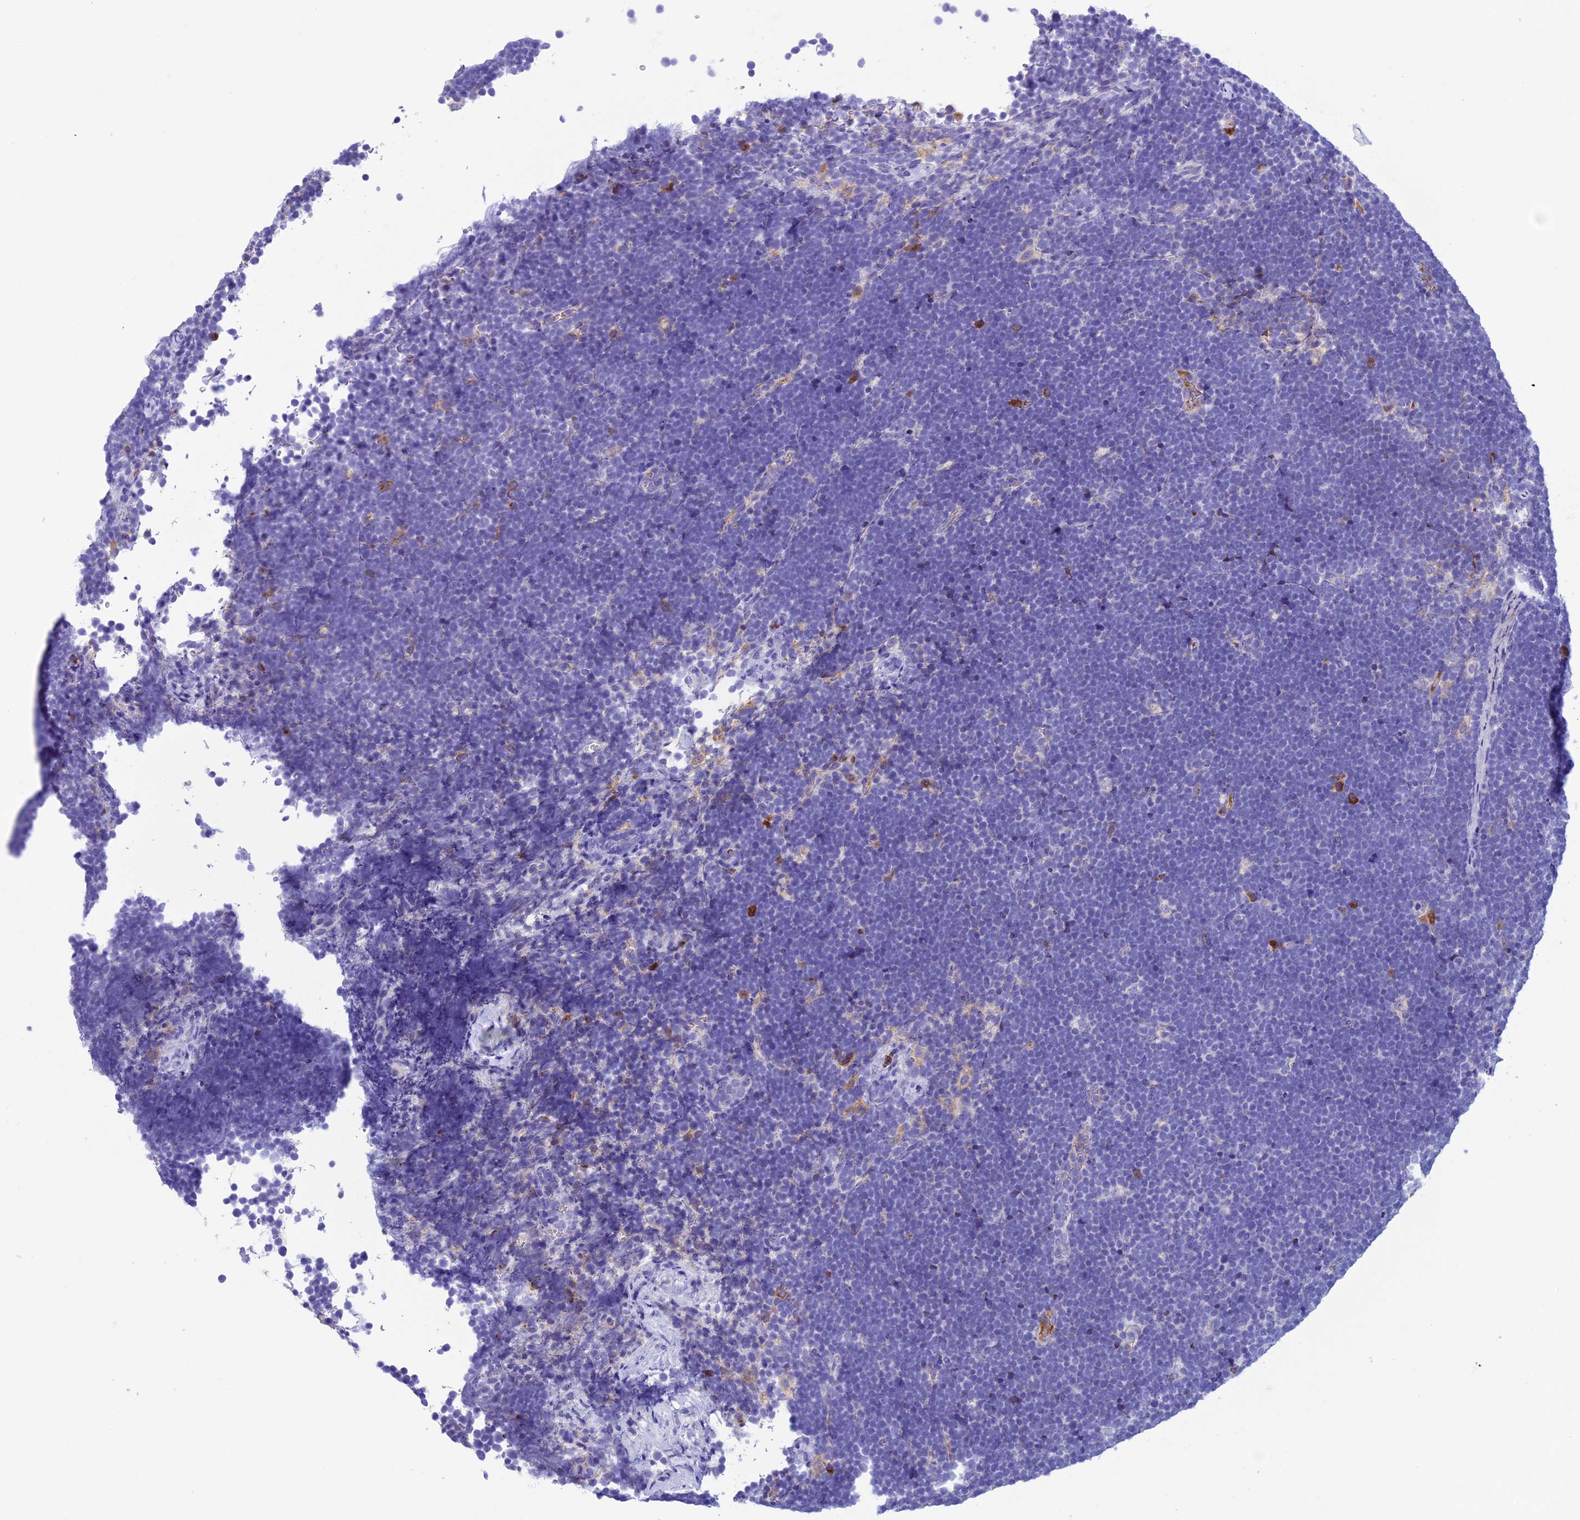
{"staining": {"intensity": "negative", "quantity": "none", "location": "none"}, "tissue": "lymphoma", "cell_type": "Tumor cells", "image_type": "cancer", "snomed": [{"axis": "morphology", "description": "Malignant lymphoma, non-Hodgkin's type, High grade"}, {"axis": "topography", "description": "Lymph node"}], "caption": "Tumor cells are negative for protein expression in human lymphoma. (DAB (3,3'-diaminobenzidine) immunohistochemistry (IHC), high magnification).", "gene": "IGSF6", "patient": {"sex": "male", "age": 13}}